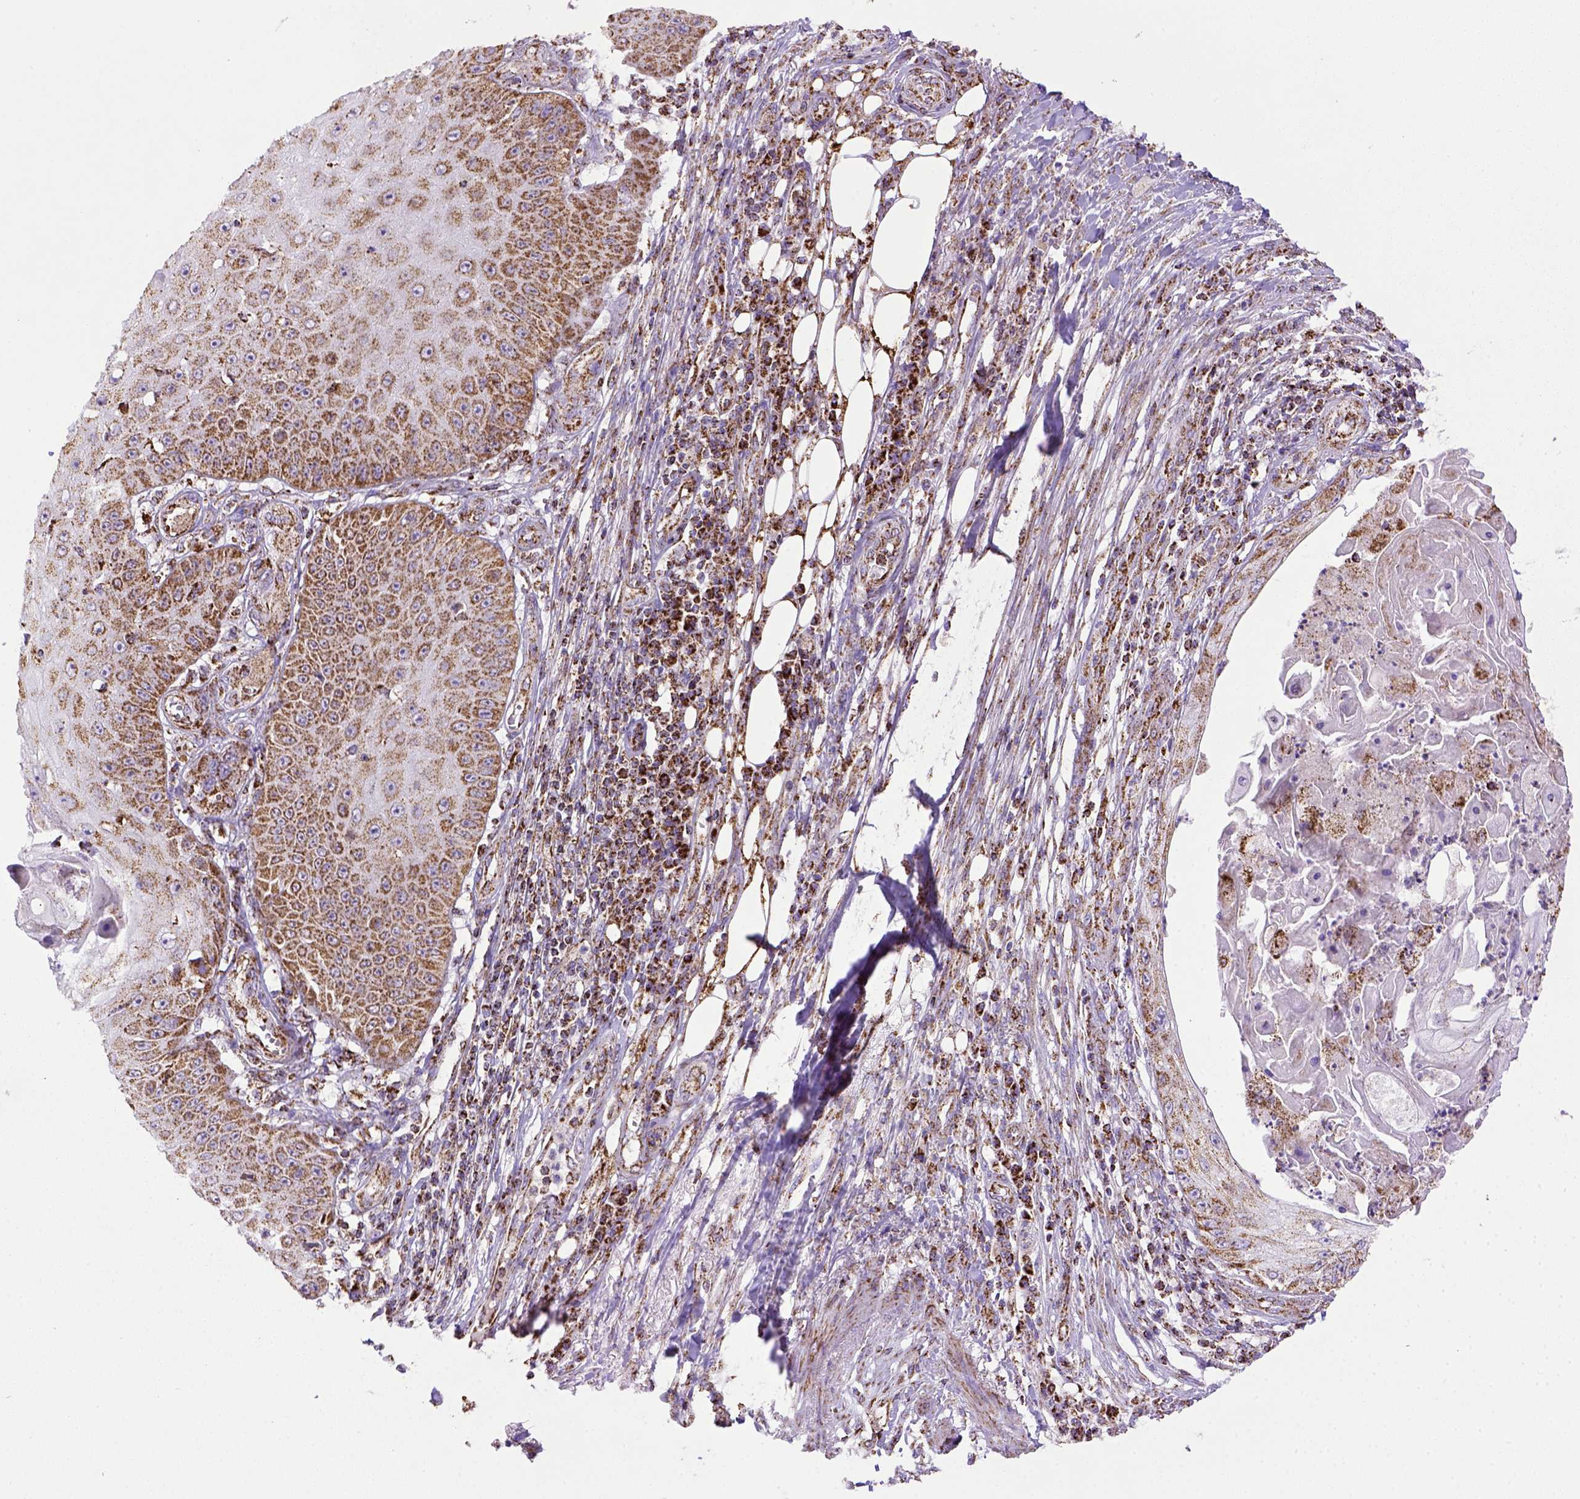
{"staining": {"intensity": "moderate", "quantity": ">75%", "location": "cytoplasmic/membranous"}, "tissue": "skin cancer", "cell_type": "Tumor cells", "image_type": "cancer", "snomed": [{"axis": "morphology", "description": "Squamous cell carcinoma, NOS"}, {"axis": "topography", "description": "Skin"}], "caption": "A brown stain labels moderate cytoplasmic/membranous staining of a protein in skin cancer (squamous cell carcinoma) tumor cells. (DAB = brown stain, brightfield microscopy at high magnification).", "gene": "MT-CO1", "patient": {"sex": "male", "age": 70}}